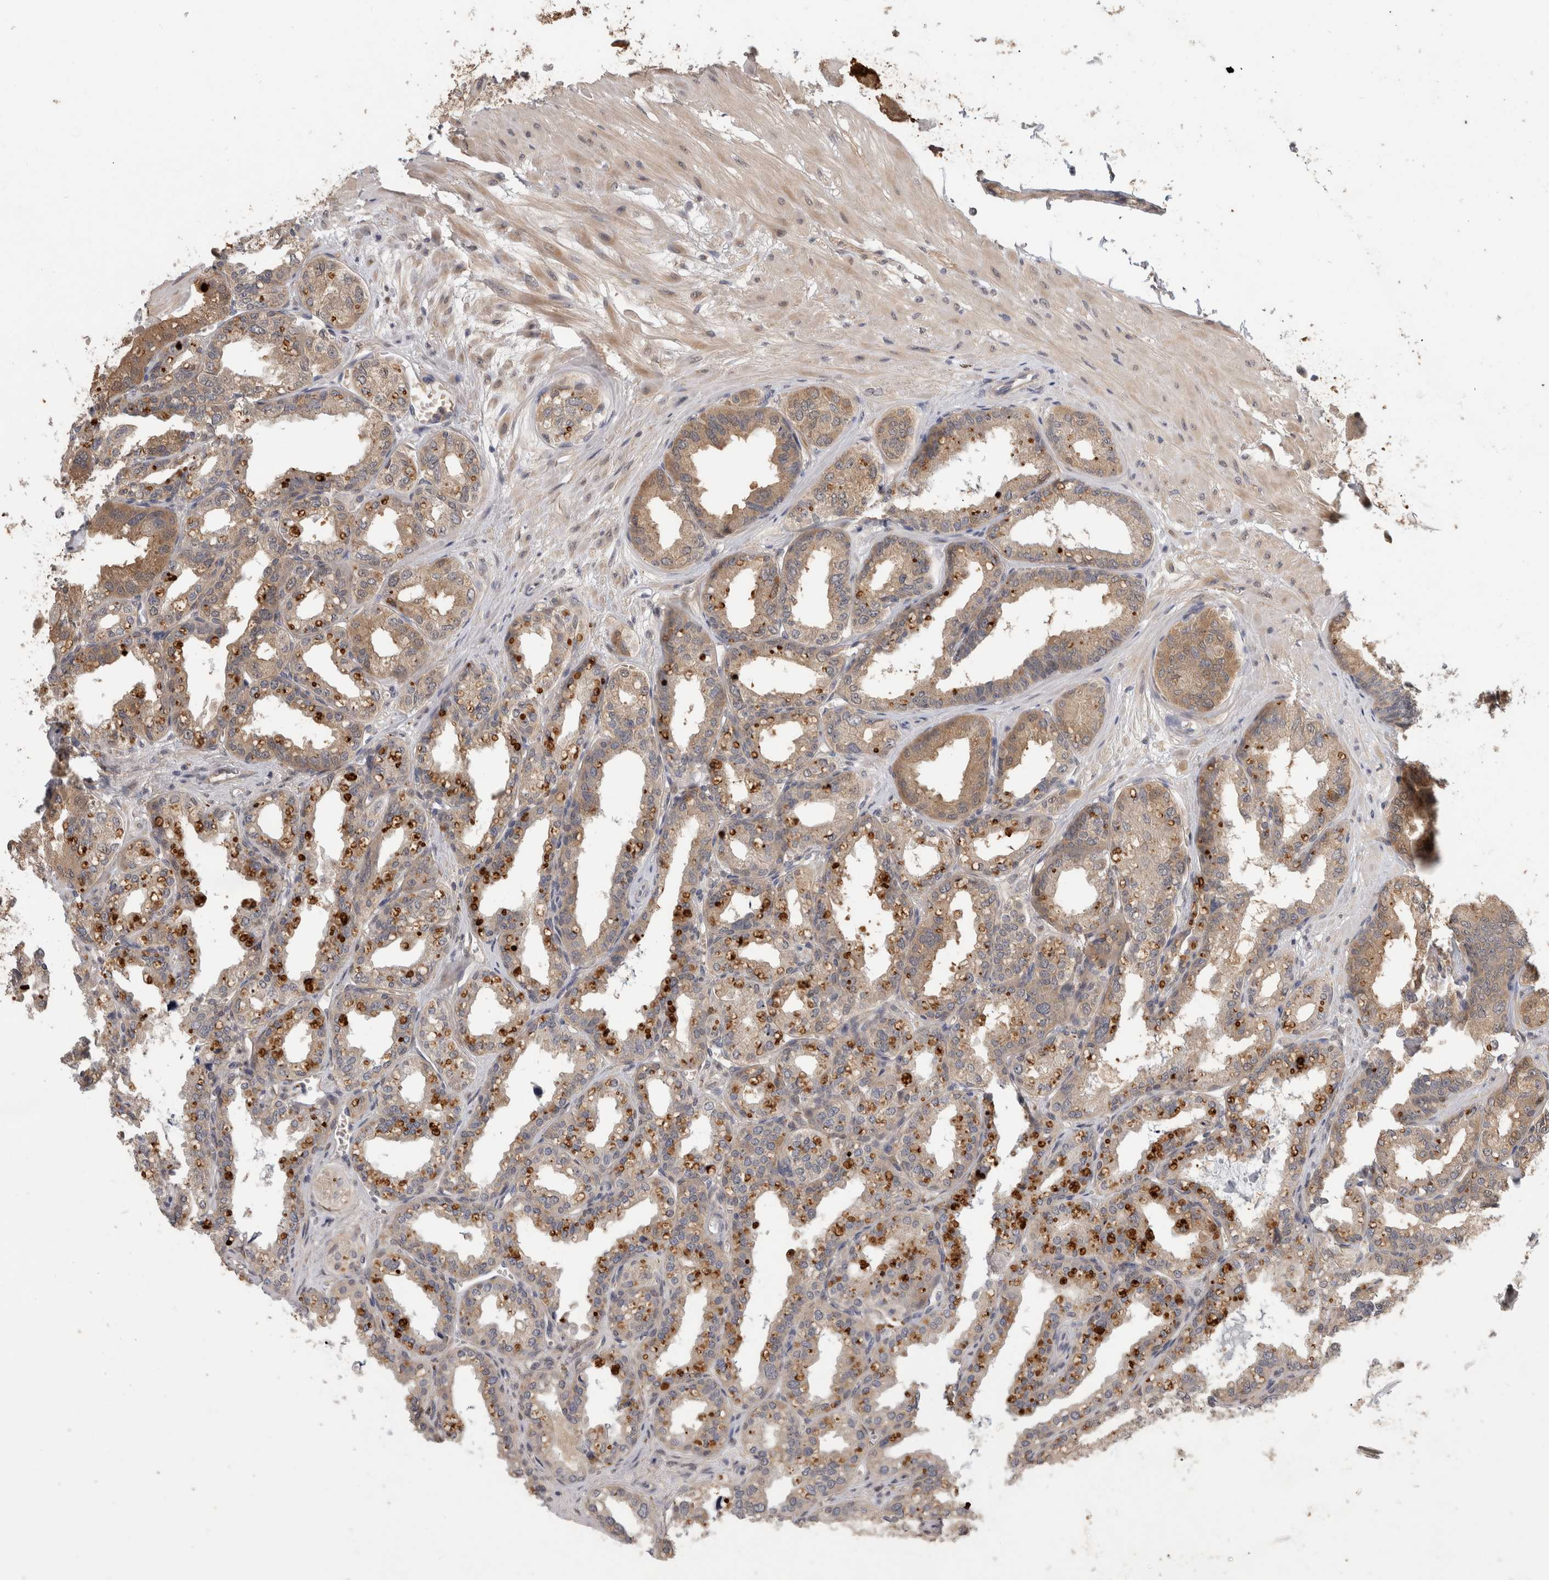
{"staining": {"intensity": "moderate", "quantity": "25%-75%", "location": "cytoplasmic/membranous"}, "tissue": "seminal vesicle", "cell_type": "Glandular cells", "image_type": "normal", "snomed": [{"axis": "morphology", "description": "Normal tissue, NOS"}, {"axis": "topography", "description": "Prostate"}, {"axis": "topography", "description": "Seminal veicle"}], "caption": "Brown immunohistochemical staining in normal human seminal vesicle reveals moderate cytoplasmic/membranous expression in about 25%-75% of glandular cells.", "gene": "PGM1", "patient": {"sex": "male", "age": 51}}